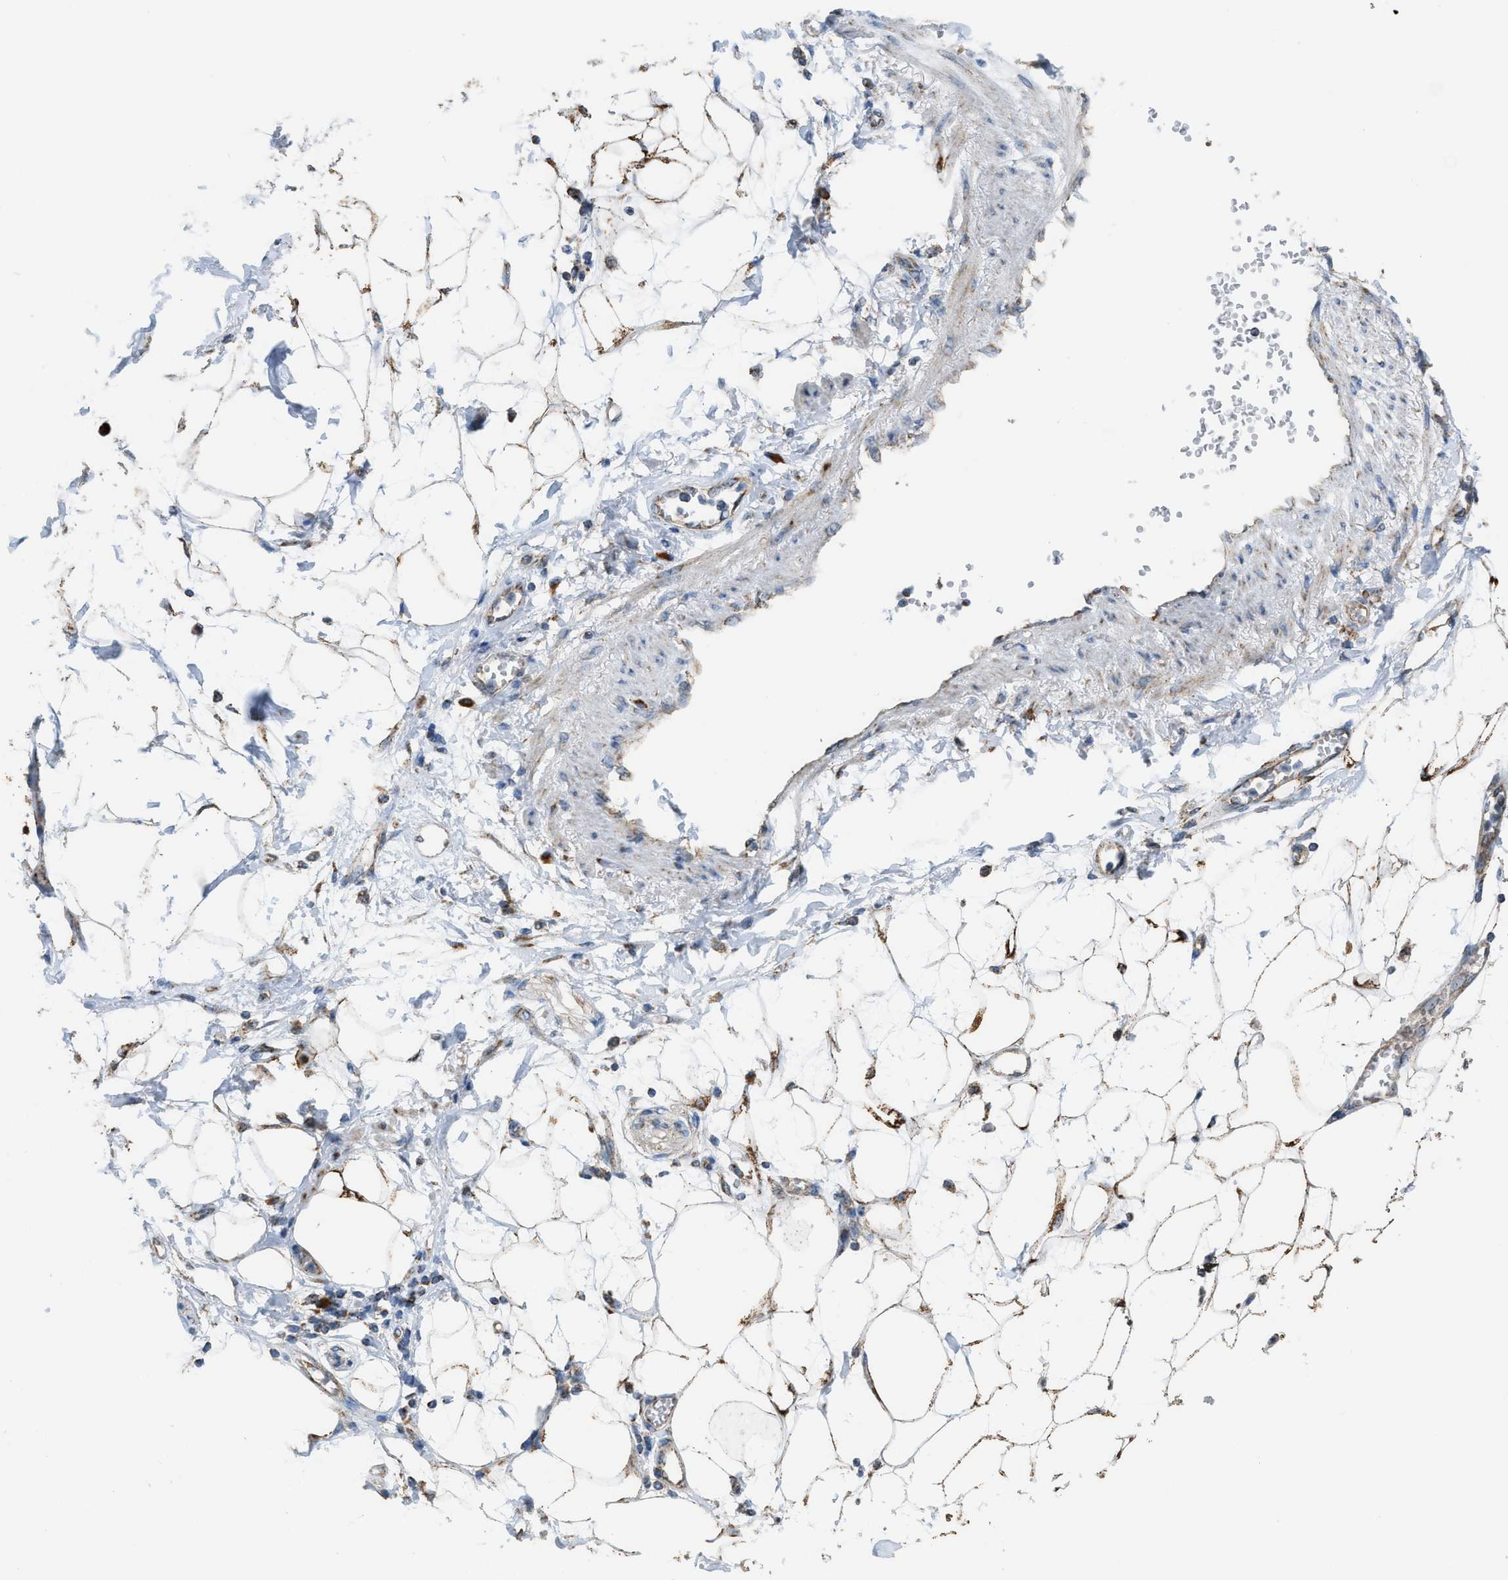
{"staining": {"intensity": "moderate", "quantity": ">75%", "location": "cytoplasmic/membranous"}, "tissue": "adipose tissue", "cell_type": "Adipocytes", "image_type": "normal", "snomed": [{"axis": "morphology", "description": "Normal tissue, NOS"}, {"axis": "morphology", "description": "Adenocarcinoma, NOS"}, {"axis": "topography", "description": "Duodenum"}, {"axis": "topography", "description": "Peripheral nerve tissue"}], "caption": "IHC histopathology image of benign adipose tissue stained for a protein (brown), which exhibits medium levels of moderate cytoplasmic/membranous positivity in about >75% of adipocytes.", "gene": "ETFB", "patient": {"sex": "female", "age": 60}}